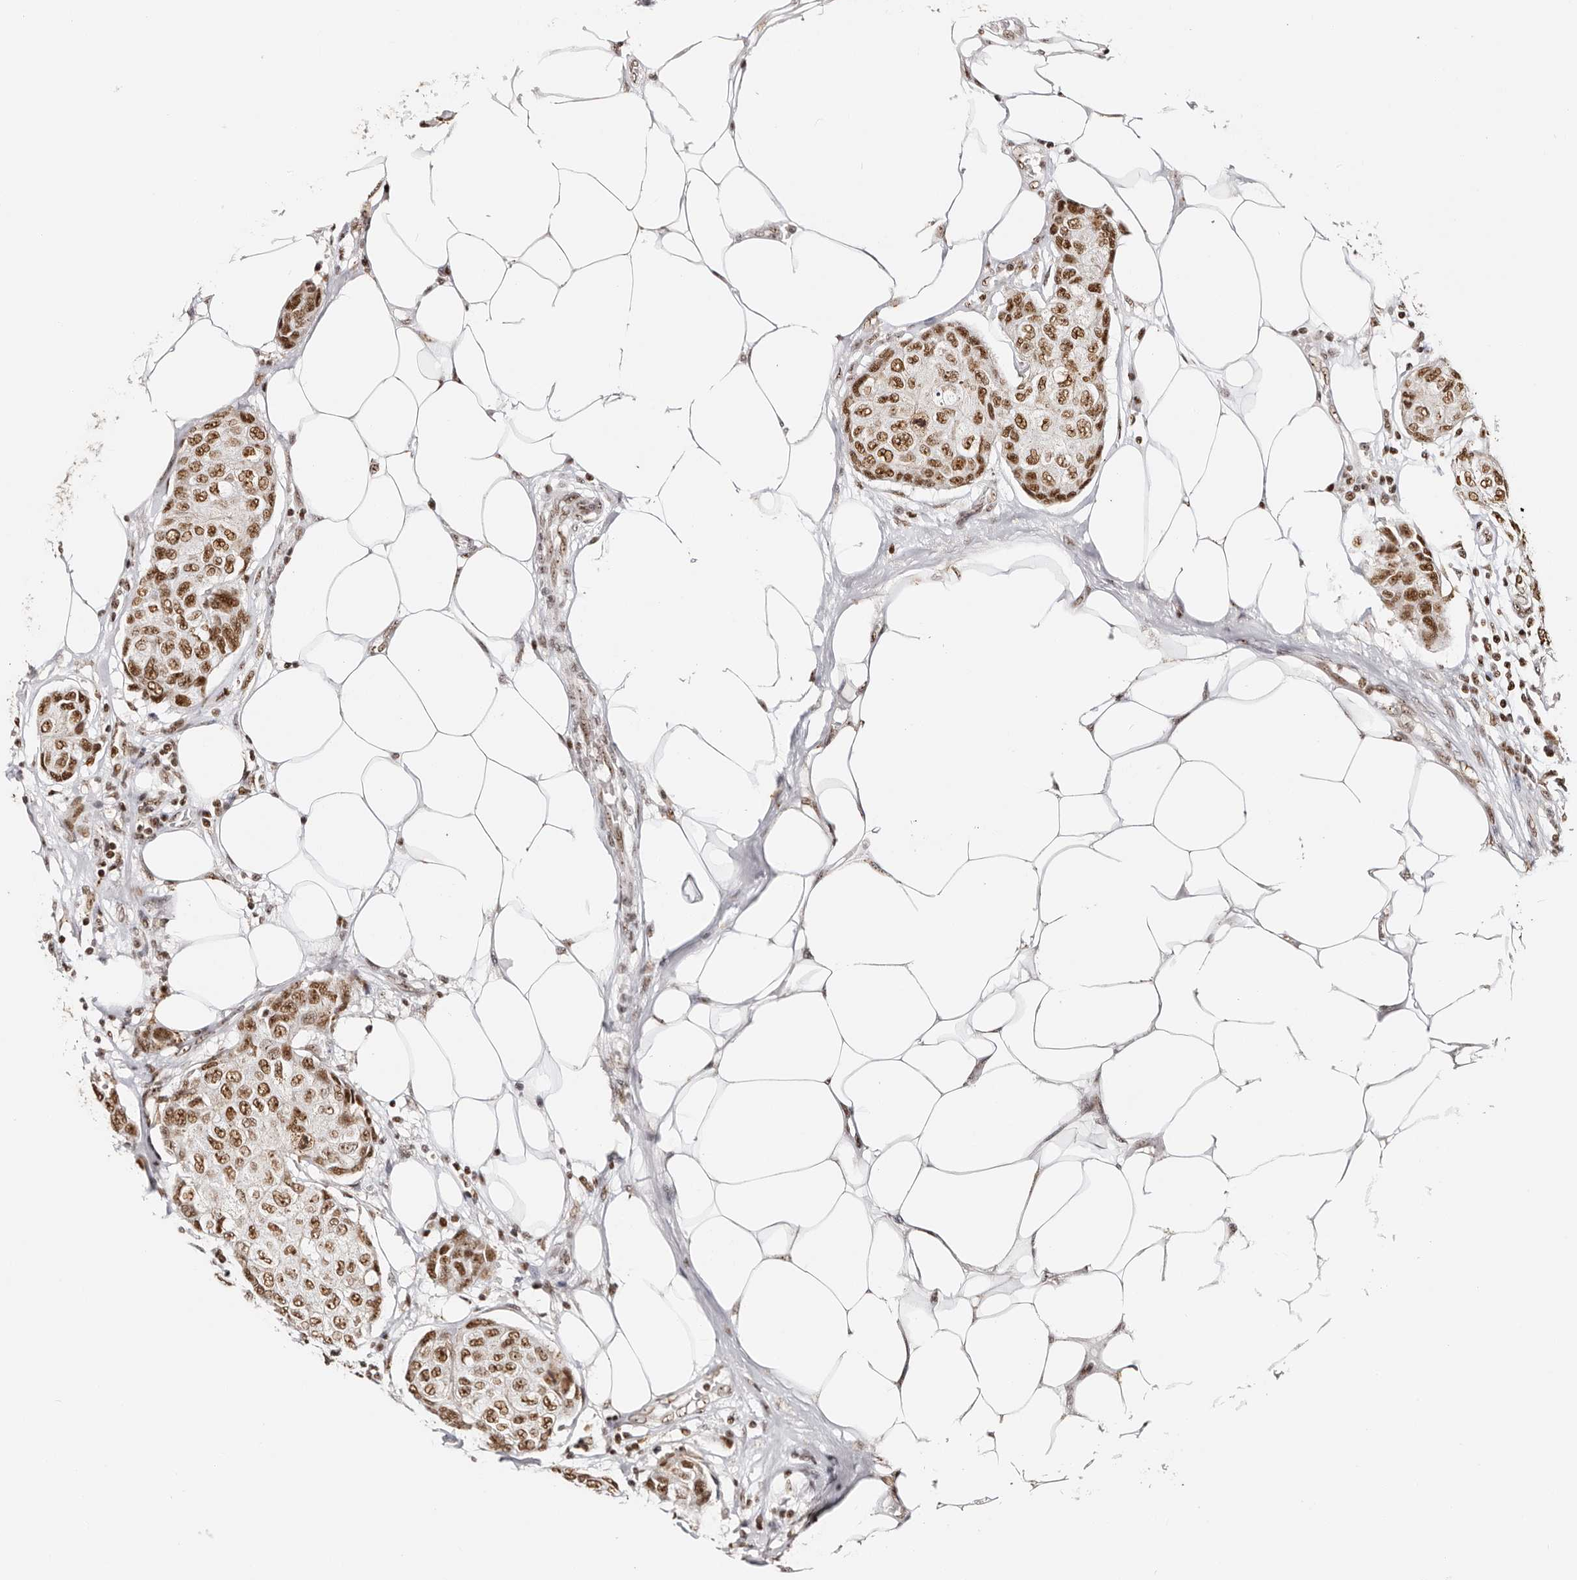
{"staining": {"intensity": "moderate", "quantity": ">75%", "location": "nuclear"}, "tissue": "breast cancer", "cell_type": "Tumor cells", "image_type": "cancer", "snomed": [{"axis": "morphology", "description": "Duct carcinoma"}, {"axis": "topography", "description": "Breast"}], "caption": "About >75% of tumor cells in human intraductal carcinoma (breast) demonstrate moderate nuclear protein expression as visualized by brown immunohistochemical staining.", "gene": "IQGAP3", "patient": {"sex": "female", "age": 80}}